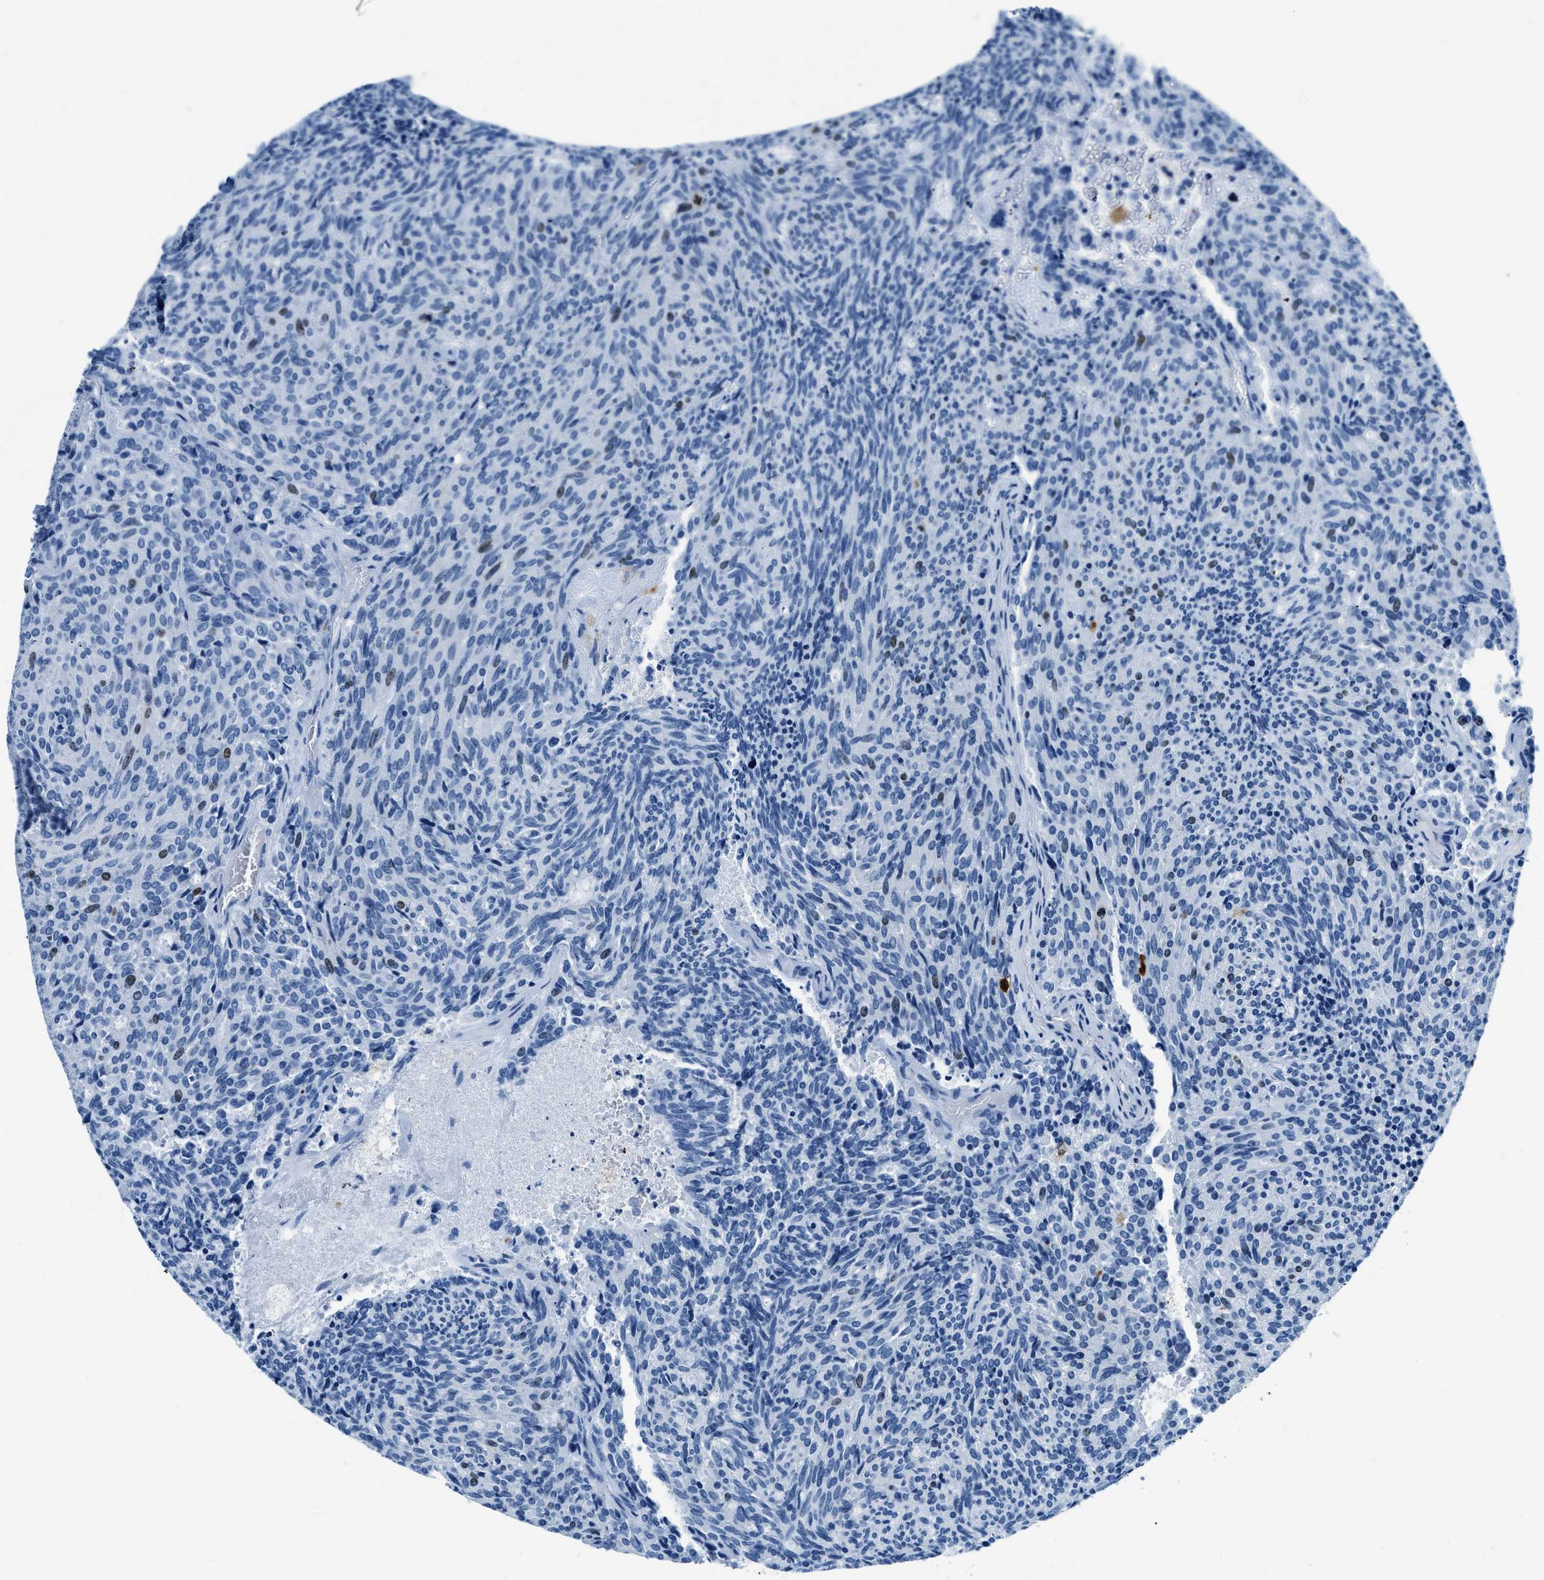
{"staining": {"intensity": "negative", "quantity": "none", "location": "none"}, "tissue": "carcinoid", "cell_type": "Tumor cells", "image_type": "cancer", "snomed": [{"axis": "morphology", "description": "Carcinoid, malignant, NOS"}, {"axis": "topography", "description": "Pancreas"}], "caption": "The micrograph demonstrates no significant staining in tumor cells of carcinoid. (DAB immunohistochemistry visualized using brightfield microscopy, high magnification).", "gene": "CAPG", "patient": {"sex": "female", "age": 54}}